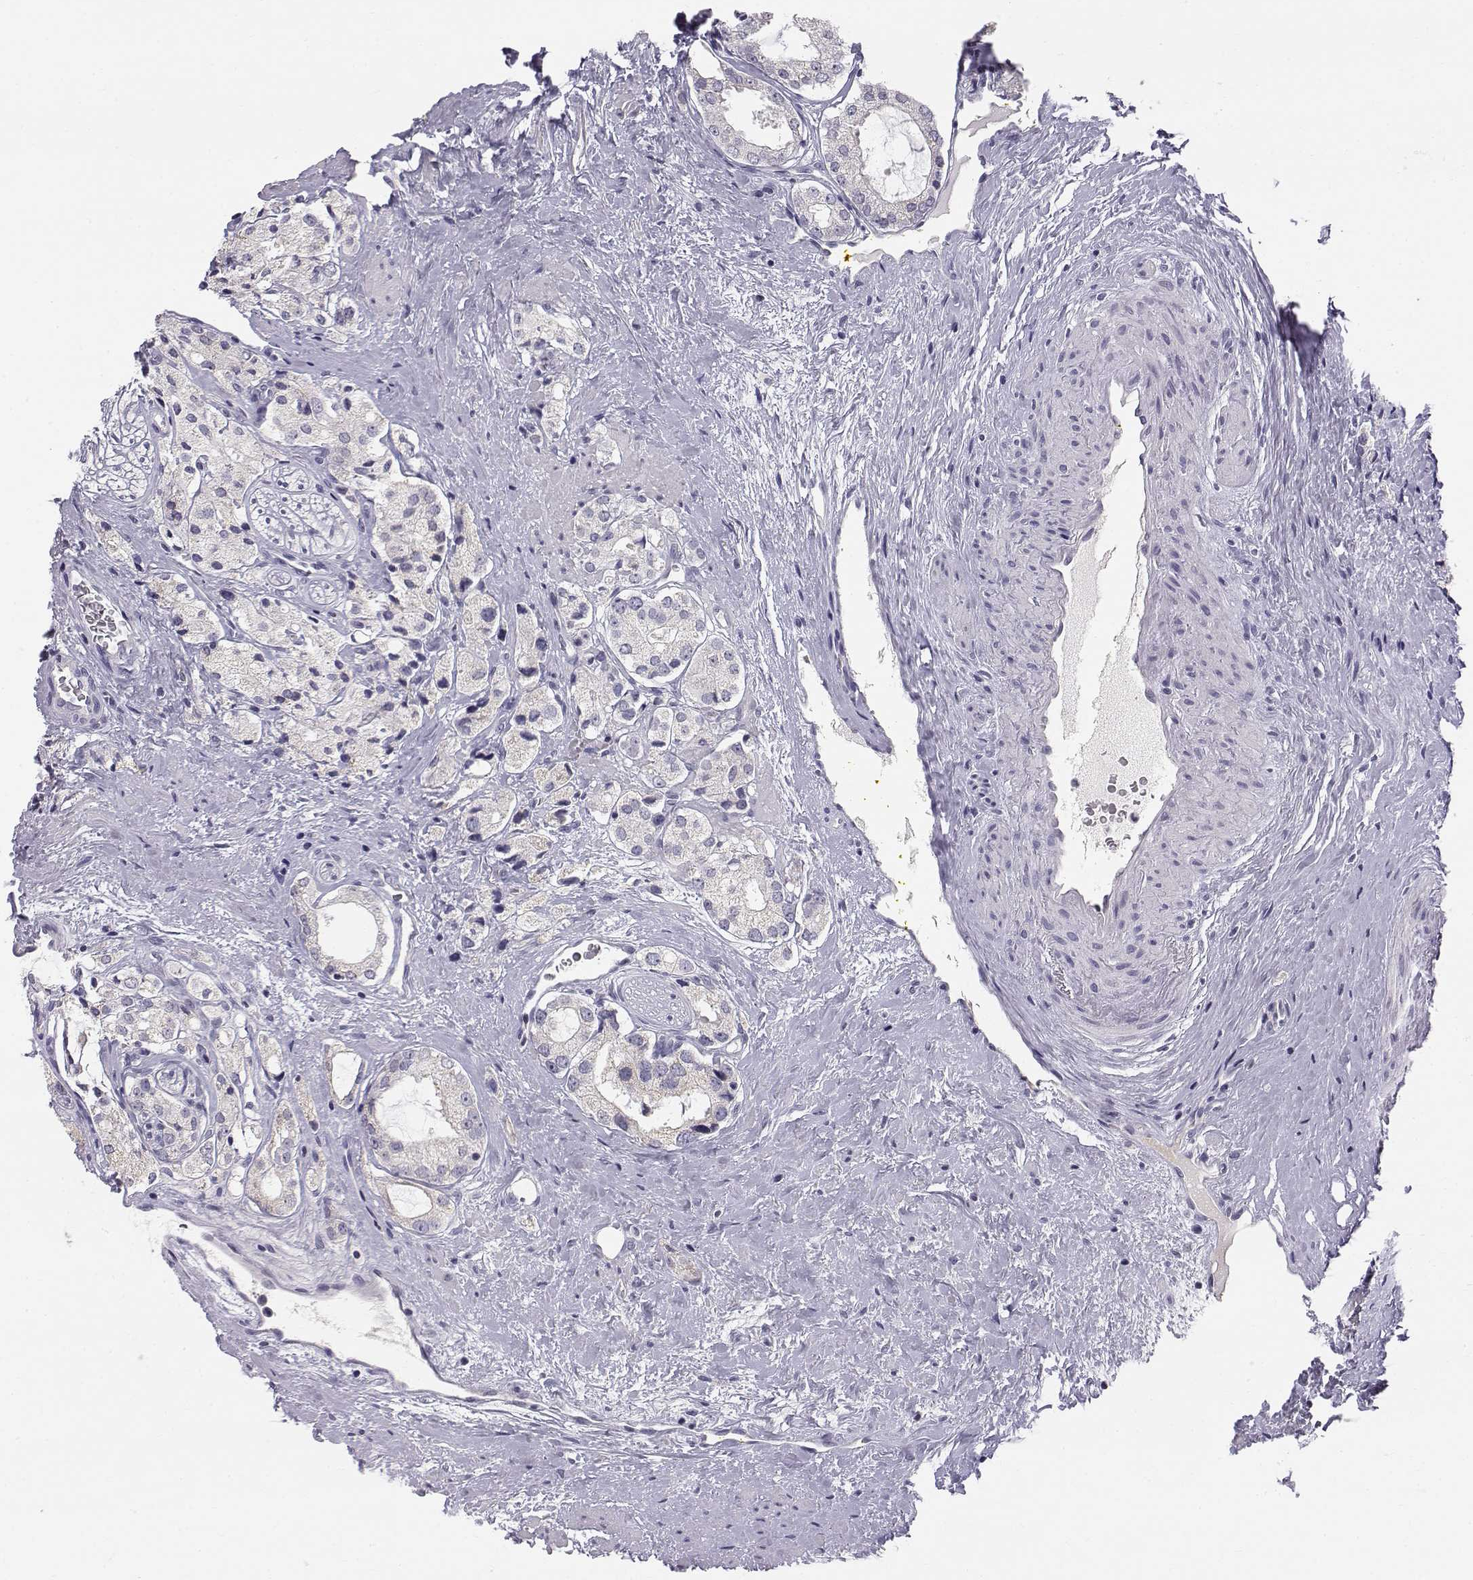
{"staining": {"intensity": "weak", "quantity": "<25%", "location": "cytoplasmic/membranous"}, "tissue": "prostate cancer", "cell_type": "Tumor cells", "image_type": "cancer", "snomed": [{"axis": "morphology", "description": "Adenocarcinoma, NOS"}, {"axis": "topography", "description": "Prostate"}], "caption": "DAB immunohistochemical staining of prostate cancer reveals no significant expression in tumor cells. (DAB (3,3'-diaminobenzidine) immunohistochemistry with hematoxylin counter stain).", "gene": "ACSL6", "patient": {"sex": "male", "age": 66}}